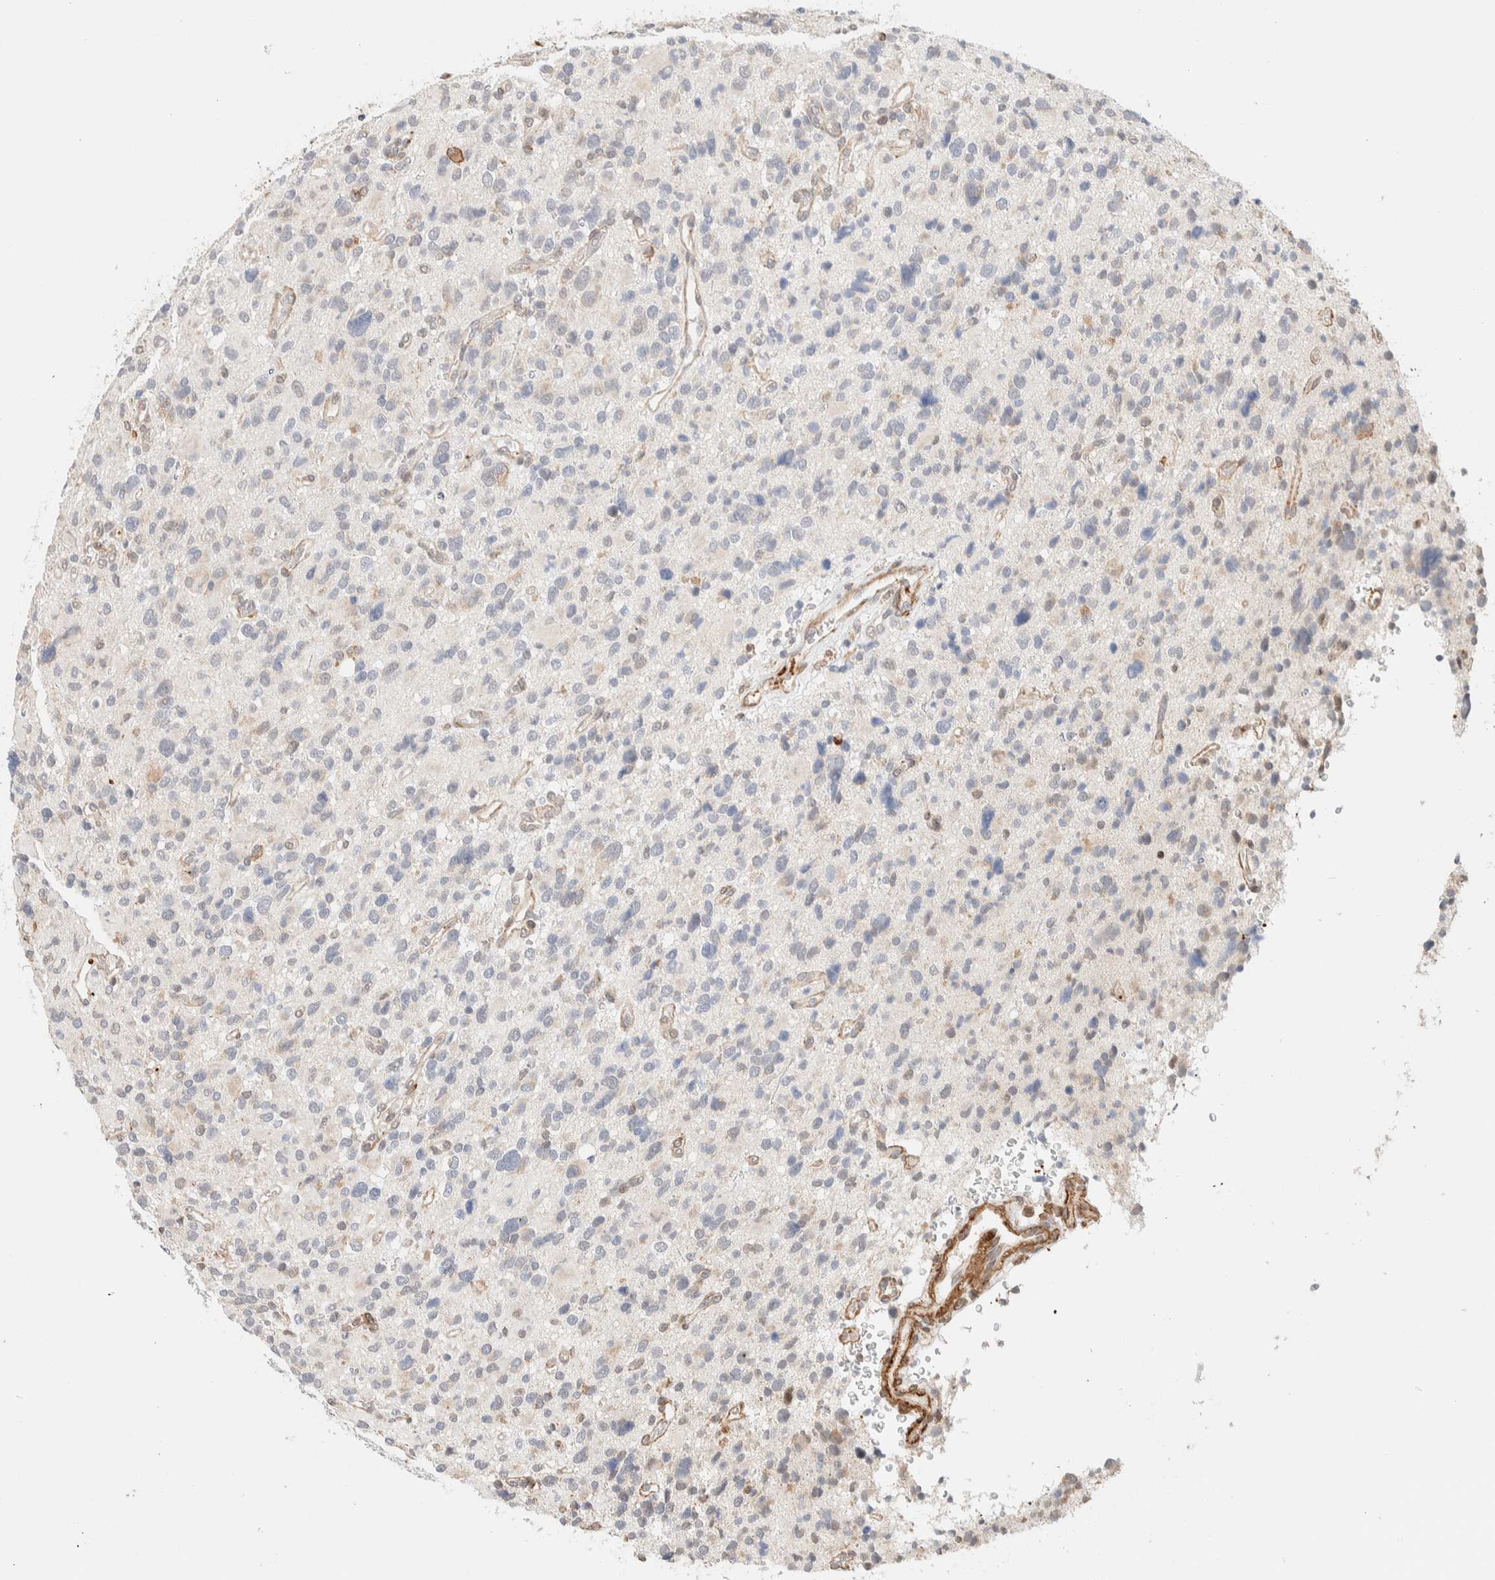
{"staining": {"intensity": "negative", "quantity": "none", "location": "none"}, "tissue": "glioma", "cell_type": "Tumor cells", "image_type": "cancer", "snomed": [{"axis": "morphology", "description": "Glioma, malignant, High grade"}, {"axis": "topography", "description": "Brain"}], "caption": "Immunohistochemistry histopathology image of neoplastic tissue: glioma stained with DAB demonstrates no significant protein expression in tumor cells.", "gene": "INTS1", "patient": {"sex": "male", "age": 48}}